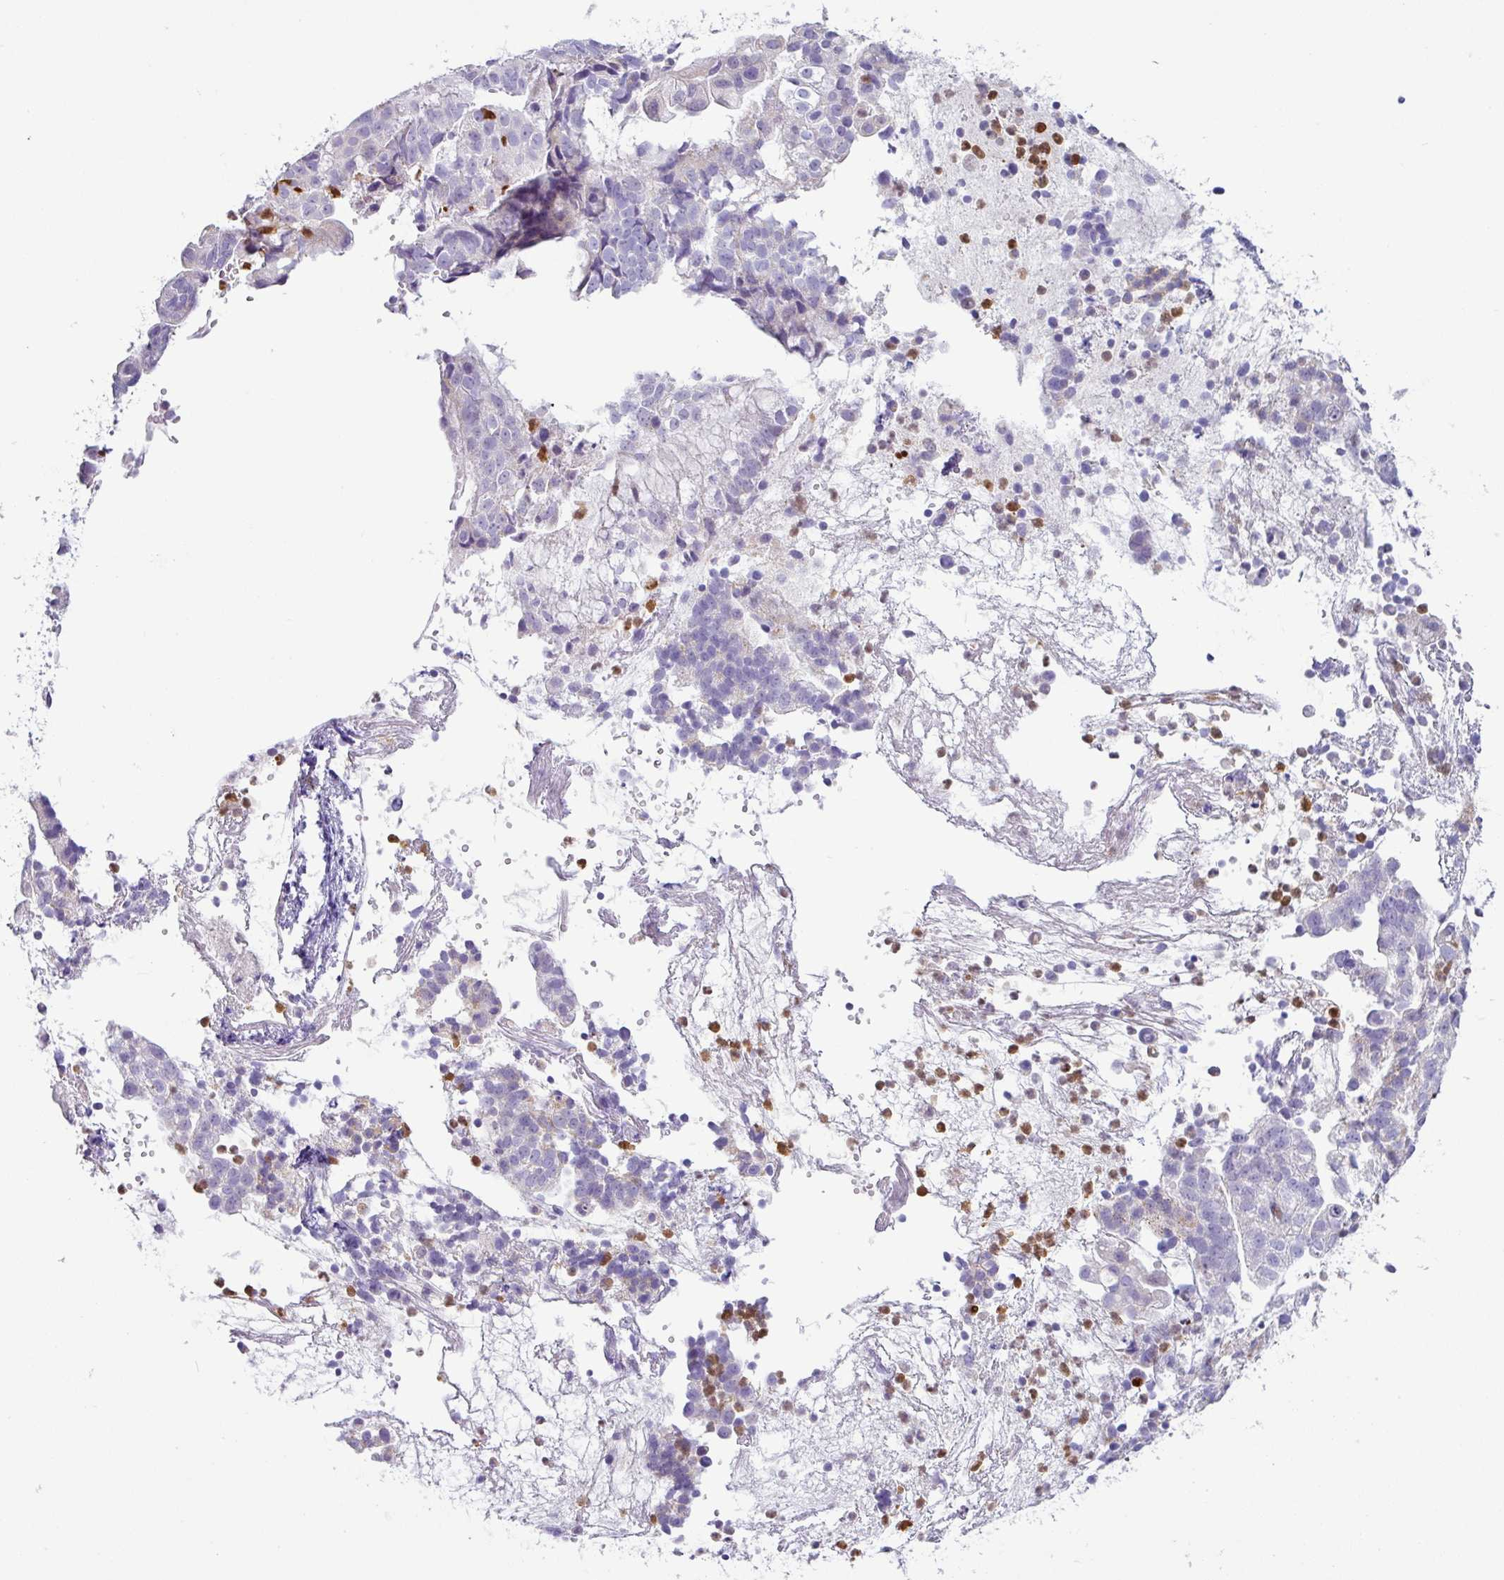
{"staining": {"intensity": "negative", "quantity": "none", "location": "none"}, "tissue": "endometrial cancer", "cell_type": "Tumor cells", "image_type": "cancer", "snomed": [{"axis": "morphology", "description": "Adenocarcinoma, NOS"}, {"axis": "topography", "description": "Endometrium"}], "caption": "IHC photomicrograph of human adenocarcinoma (endometrial) stained for a protein (brown), which shows no positivity in tumor cells.", "gene": "SH2D3C", "patient": {"sex": "female", "age": 76}}